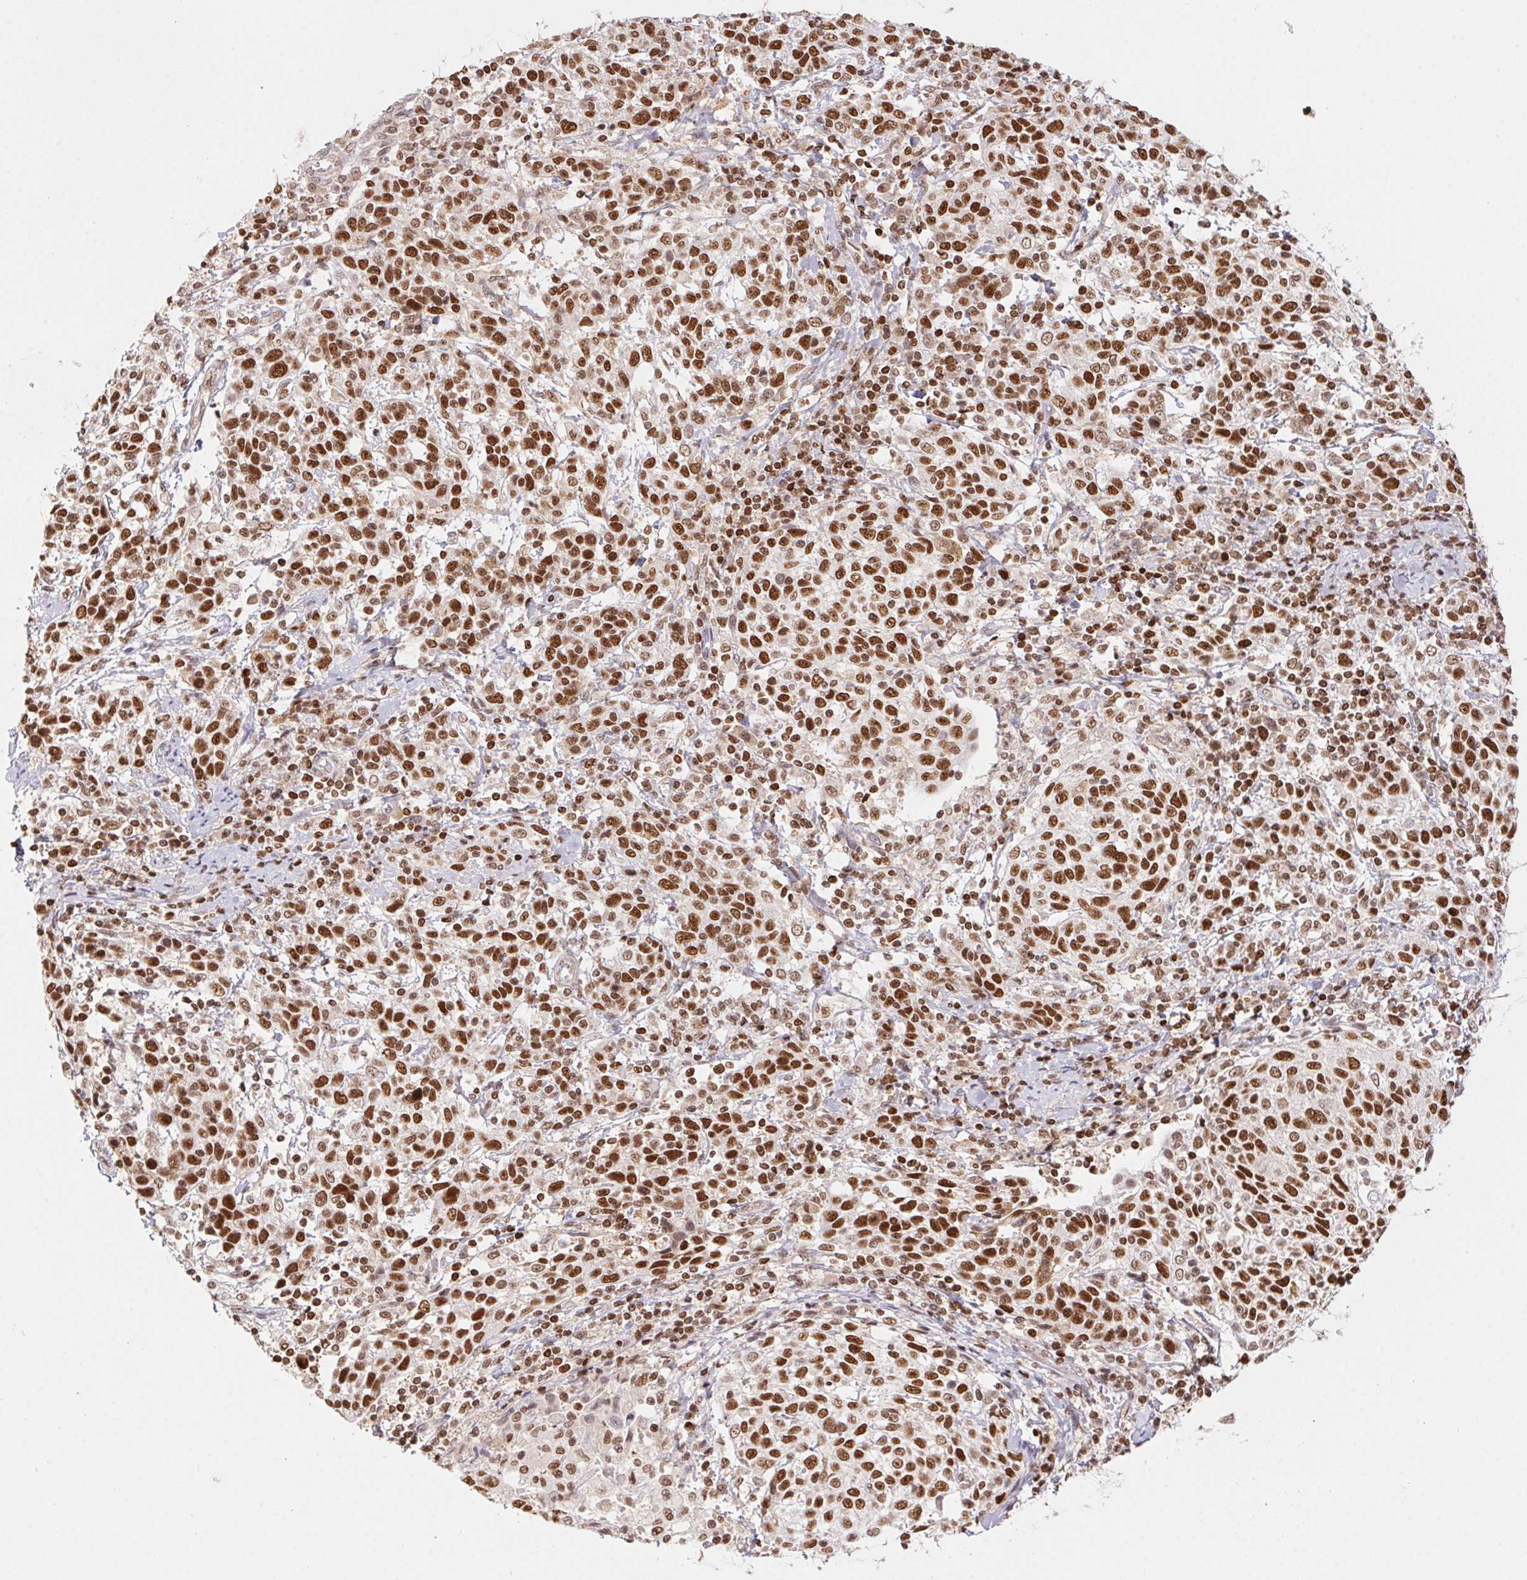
{"staining": {"intensity": "moderate", "quantity": ">75%", "location": "nuclear"}, "tissue": "cervical cancer", "cell_type": "Tumor cells", "image_type": "cancer", "snomed": [{"axis": "morphology", "description": "Squamous cell carcinoma, NOS"}, {"axis": "topography", "description": "Cervix"}], "caption": "Tumor cells show medium levels of moderate nuclear positivity in approximately >75% of cells in cervical cancer. The staining is performed using DAB (3,3'-diaminobenzidine) brown chromogen to label protein expression. The nuclei are counter-stained blue using hematoxylin.", "gene": "POLD3", "patient": {"sex": "female", "age": 61}}